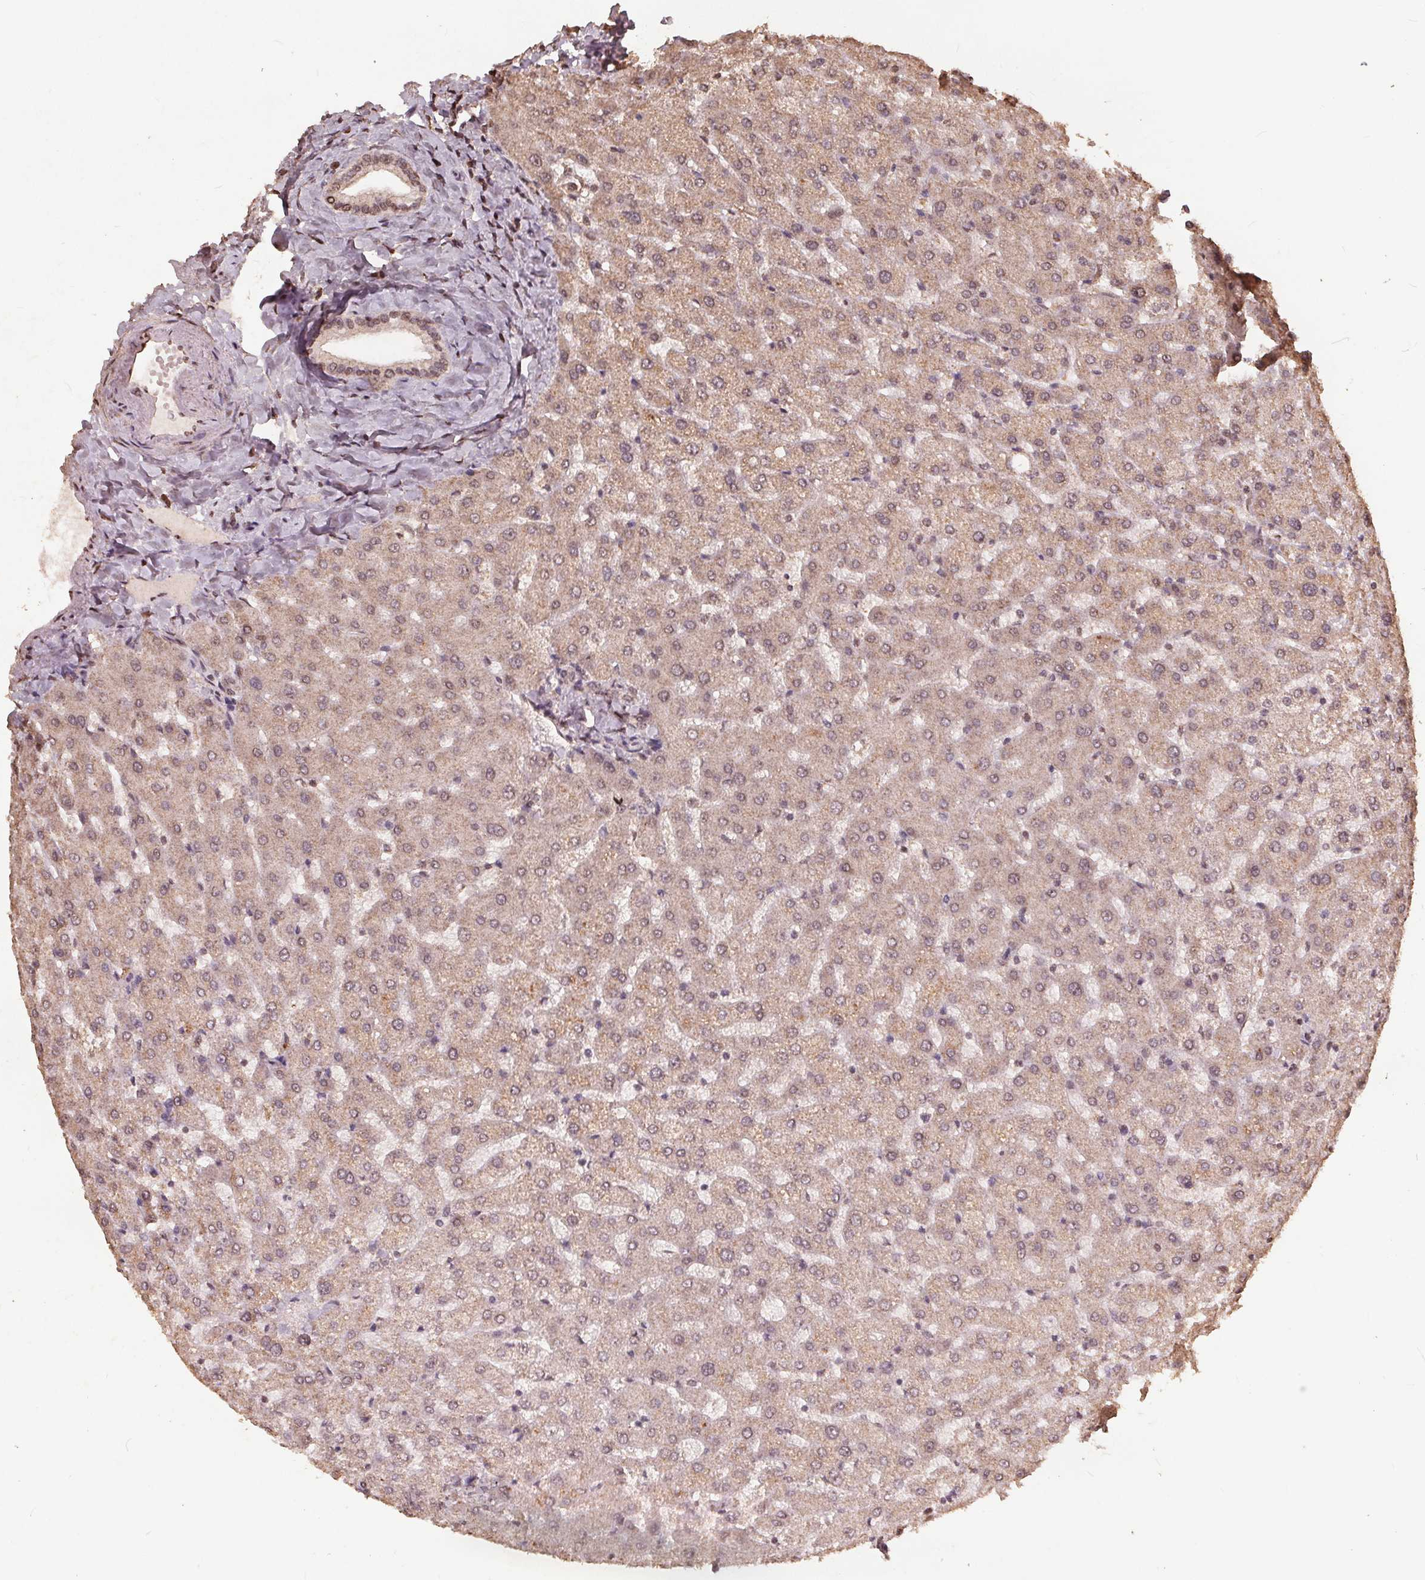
{"staining": {"intensity": "weak", "quantity": ">75%", "location": "nuclear"}, "tissue": "liver", "cell_type": "Cholangiocytes", "image_type": "normal", "snomed": [{"axis": "morphology", "description": "Normal tissue, NOS"}, {"axis": "topography", "description": "Liver"}], "caption": "Protein staining of normal liver exhibits weak nuclear staining in approximately >75% of cholangiocytes.", "gene": "DSG3", "patient": {"sex": "female", "age": 50}}